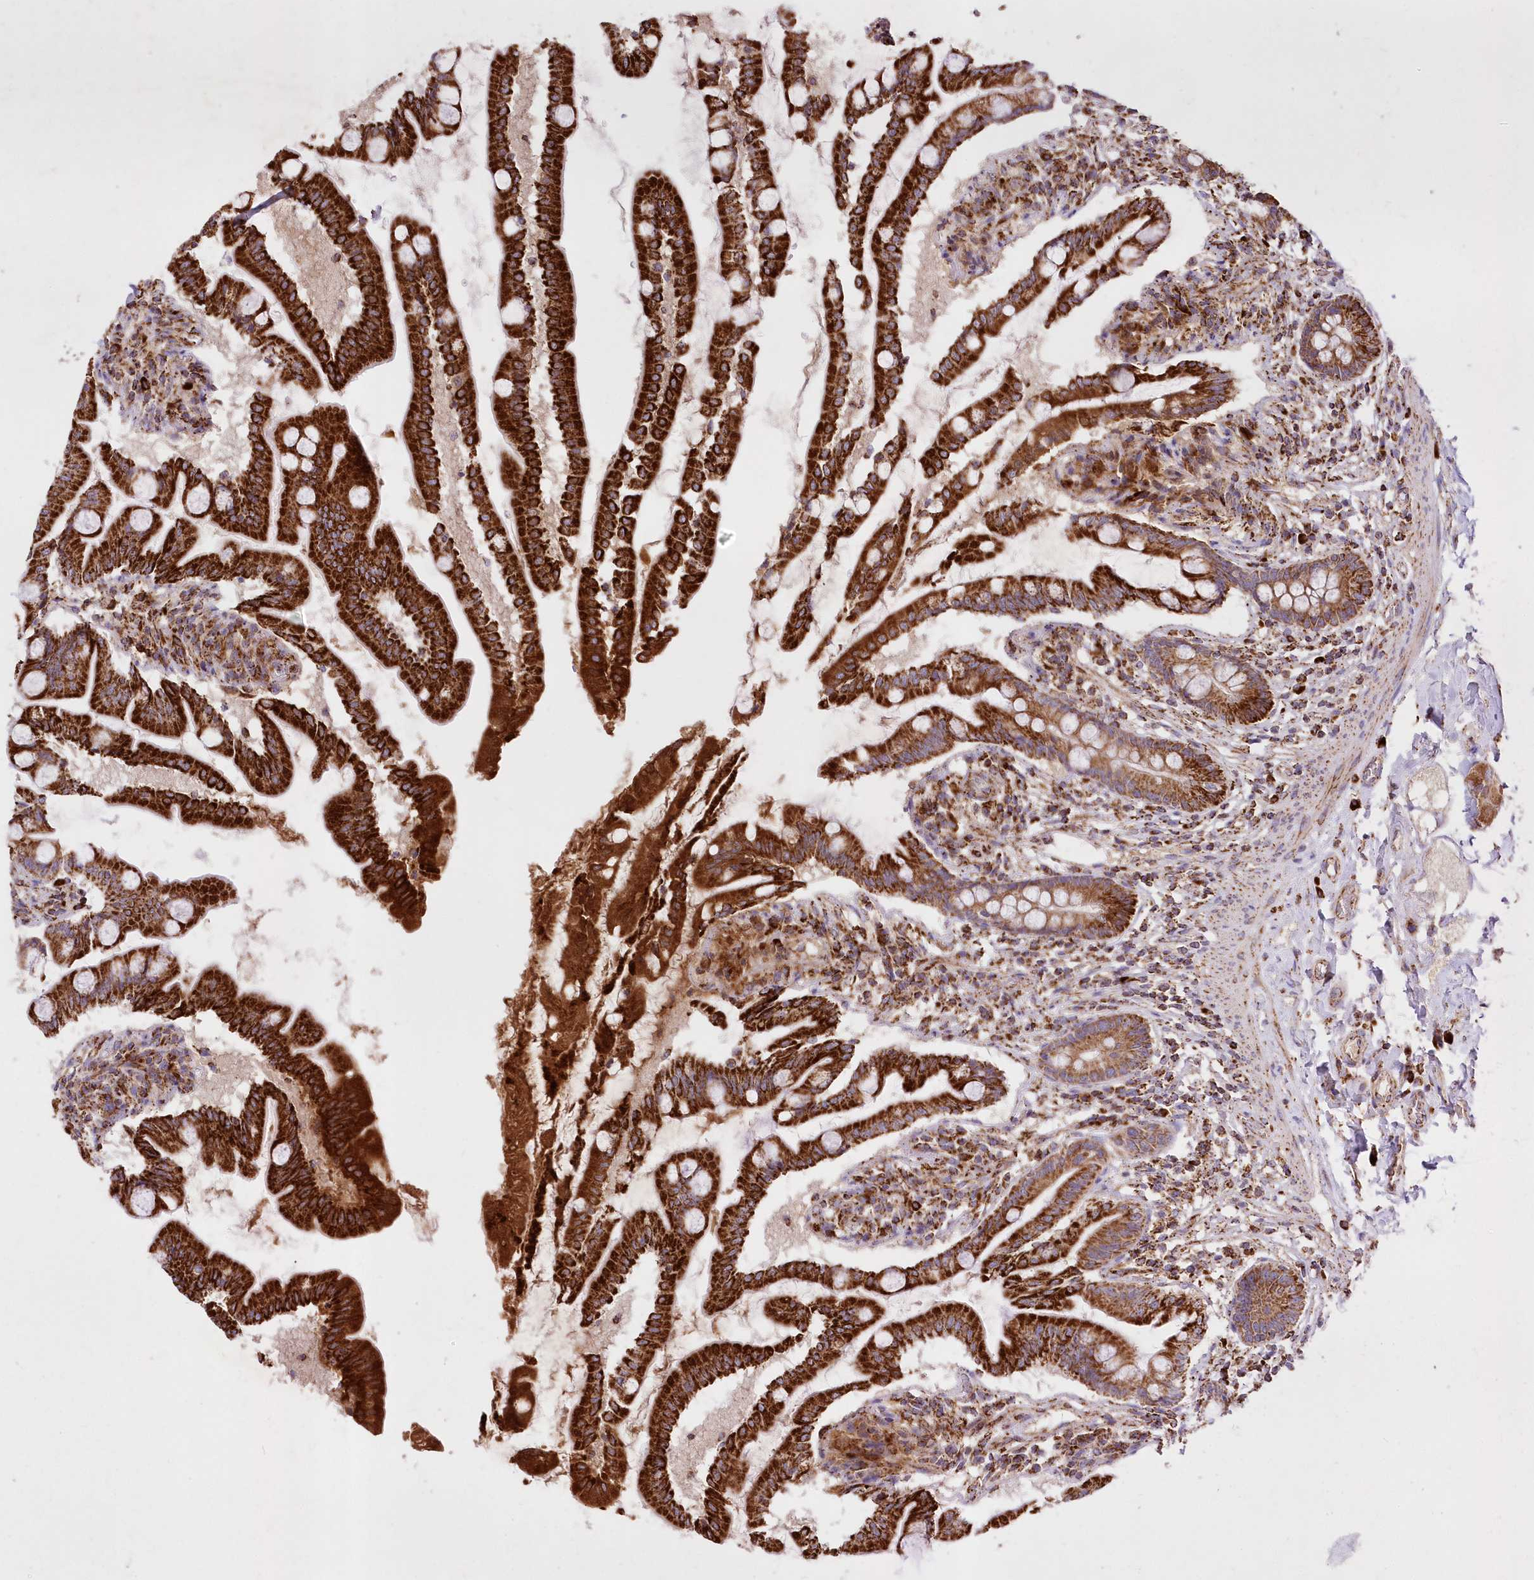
{"staining": {"intensity": "strong", "quantity": ">75%", "location": "cytoplasmic/membranous"}, "tissue": "small intestine", "cell_type": "Glandular cells", "image_type": "normal", "snomed": [{"axis": "morphology", "description": "Normal tissue, NOS"}, {"axis": "topography", "description": "Small intestine"}], "caption": "Immunohistochemical staining of unremarkable human small intestine exhibits high levels of strong cytoplasmic/membranous expression in about >75% of glandular cells. The protein is shown in brown color, while the nuclei are stained blue.", "gene": "ASNSD1", "patient": {"sex": "female", "age": 56}}